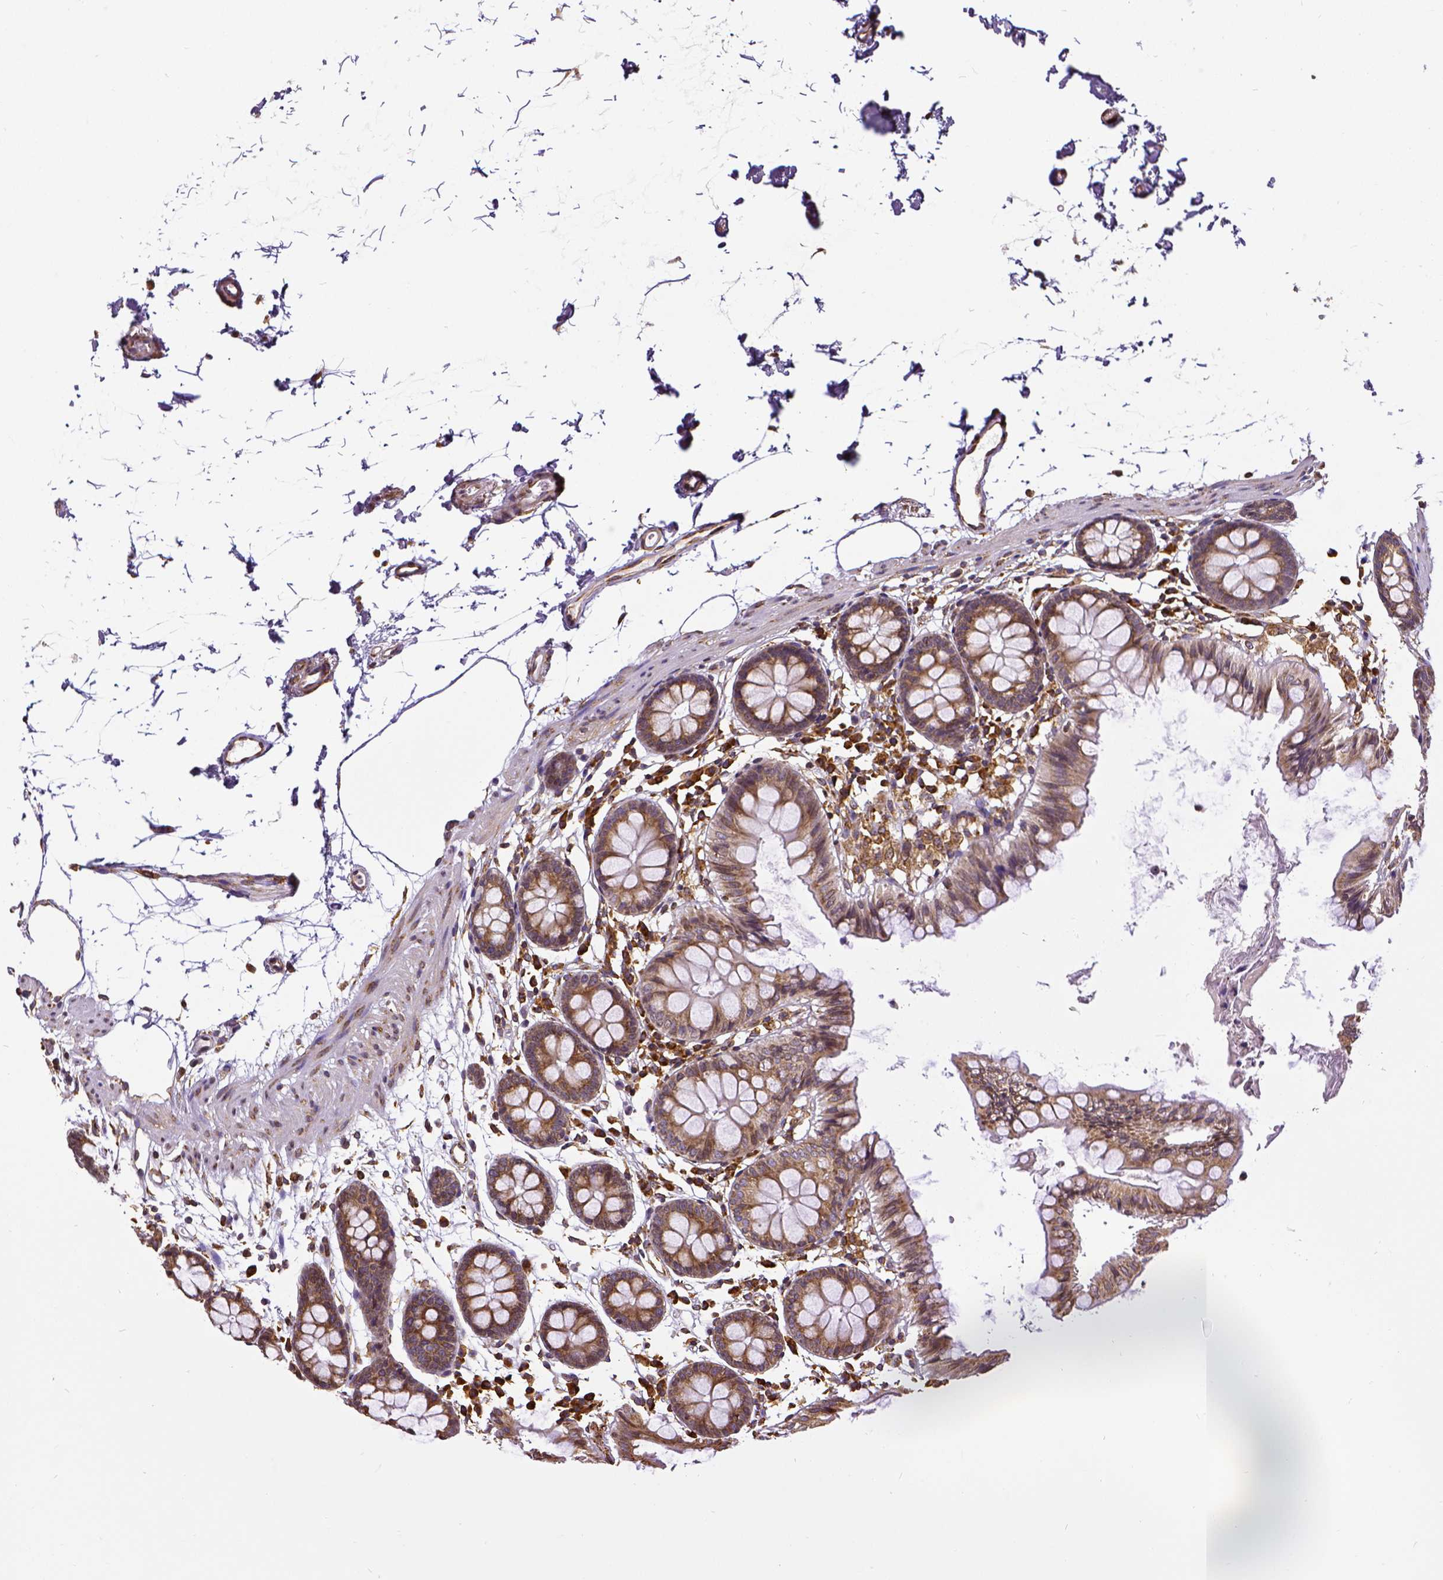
{"staining": {"intensity": "strong", "quantity": ">75%", "location": "cytoplasmic/membranous"}, "tissue": "colon", "cell_type": "Endothelial cells", "image_type": "normal", "snomed": [{"axis": "morphology", "description": "Normal tissue, NOS"}, {"axis": "topography", "description": "Colon"}], "caption": "This photomicrograph reveals IHC staining of unremarkable colon, with high strong cytoplasmic/membranous staining in approximately >75% of endothelial cells.", "gene": "MTDH", "patient": {"sex": "female", "age": 84}}